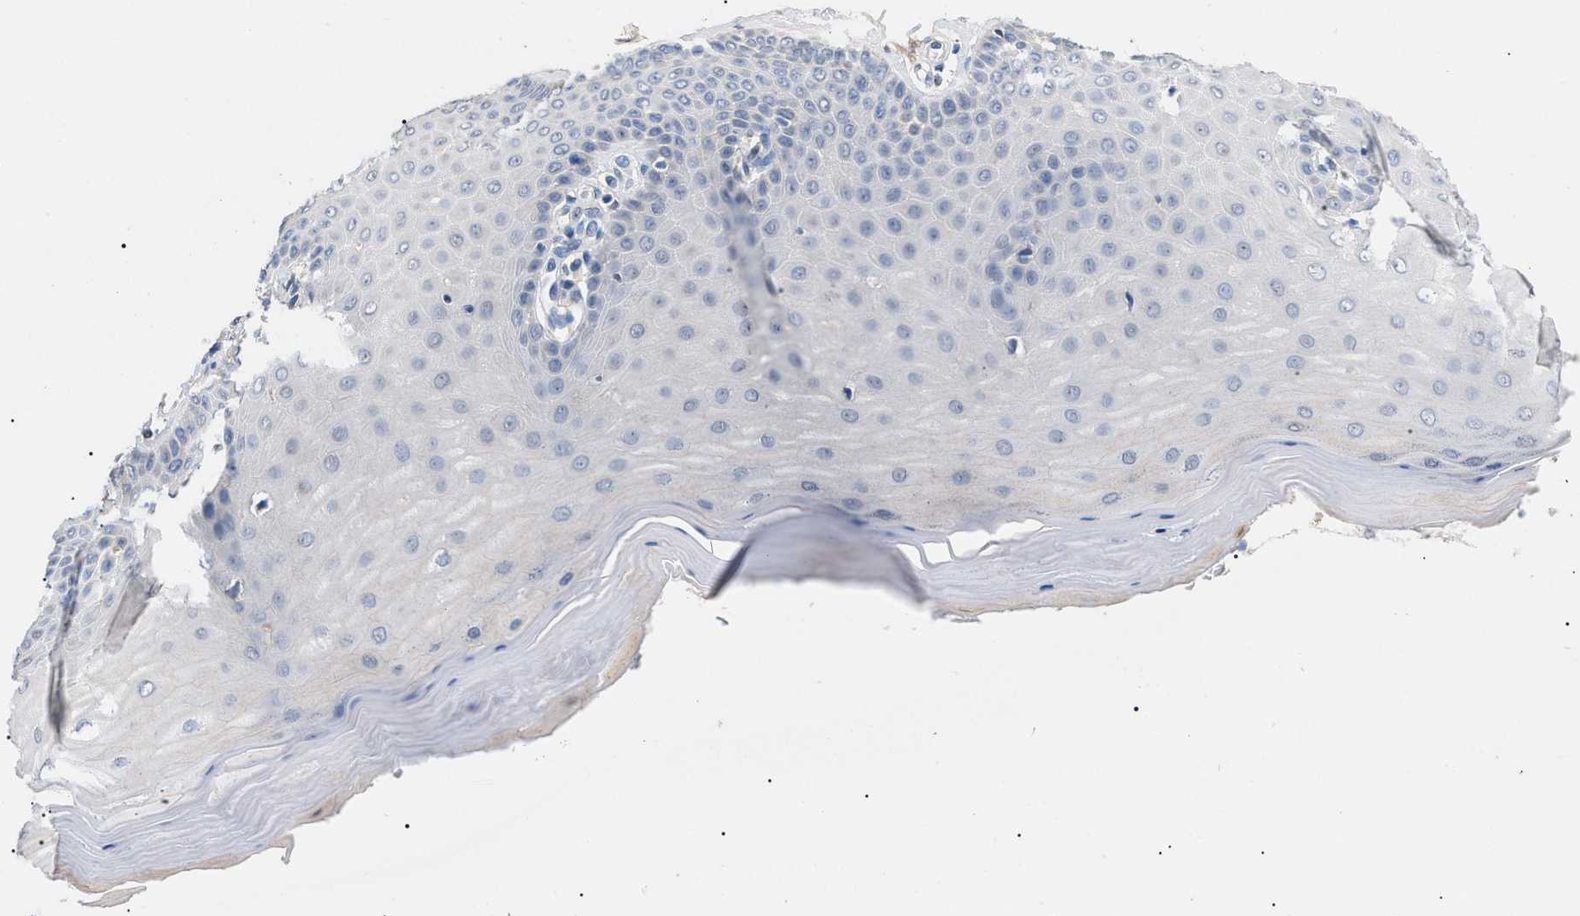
{"staining": {"intensity": "negative", "quantity": "none", "location": "none"}, "tissue": "cervix", "cell_type": "Glandular cells", "image_type": "normal", "snomed": [{"axis": "morphology", "description": "Normal tissue, NOS"}, {"axis": "topography", "description": "Cervix"}], "caption": "An immunohistochemistry photomicrograph of normal cervix is shown. There is no staining in glandular cells of cervix.", "gene": "PRRT2", "patient": {"sex": "female", "age": 55}}